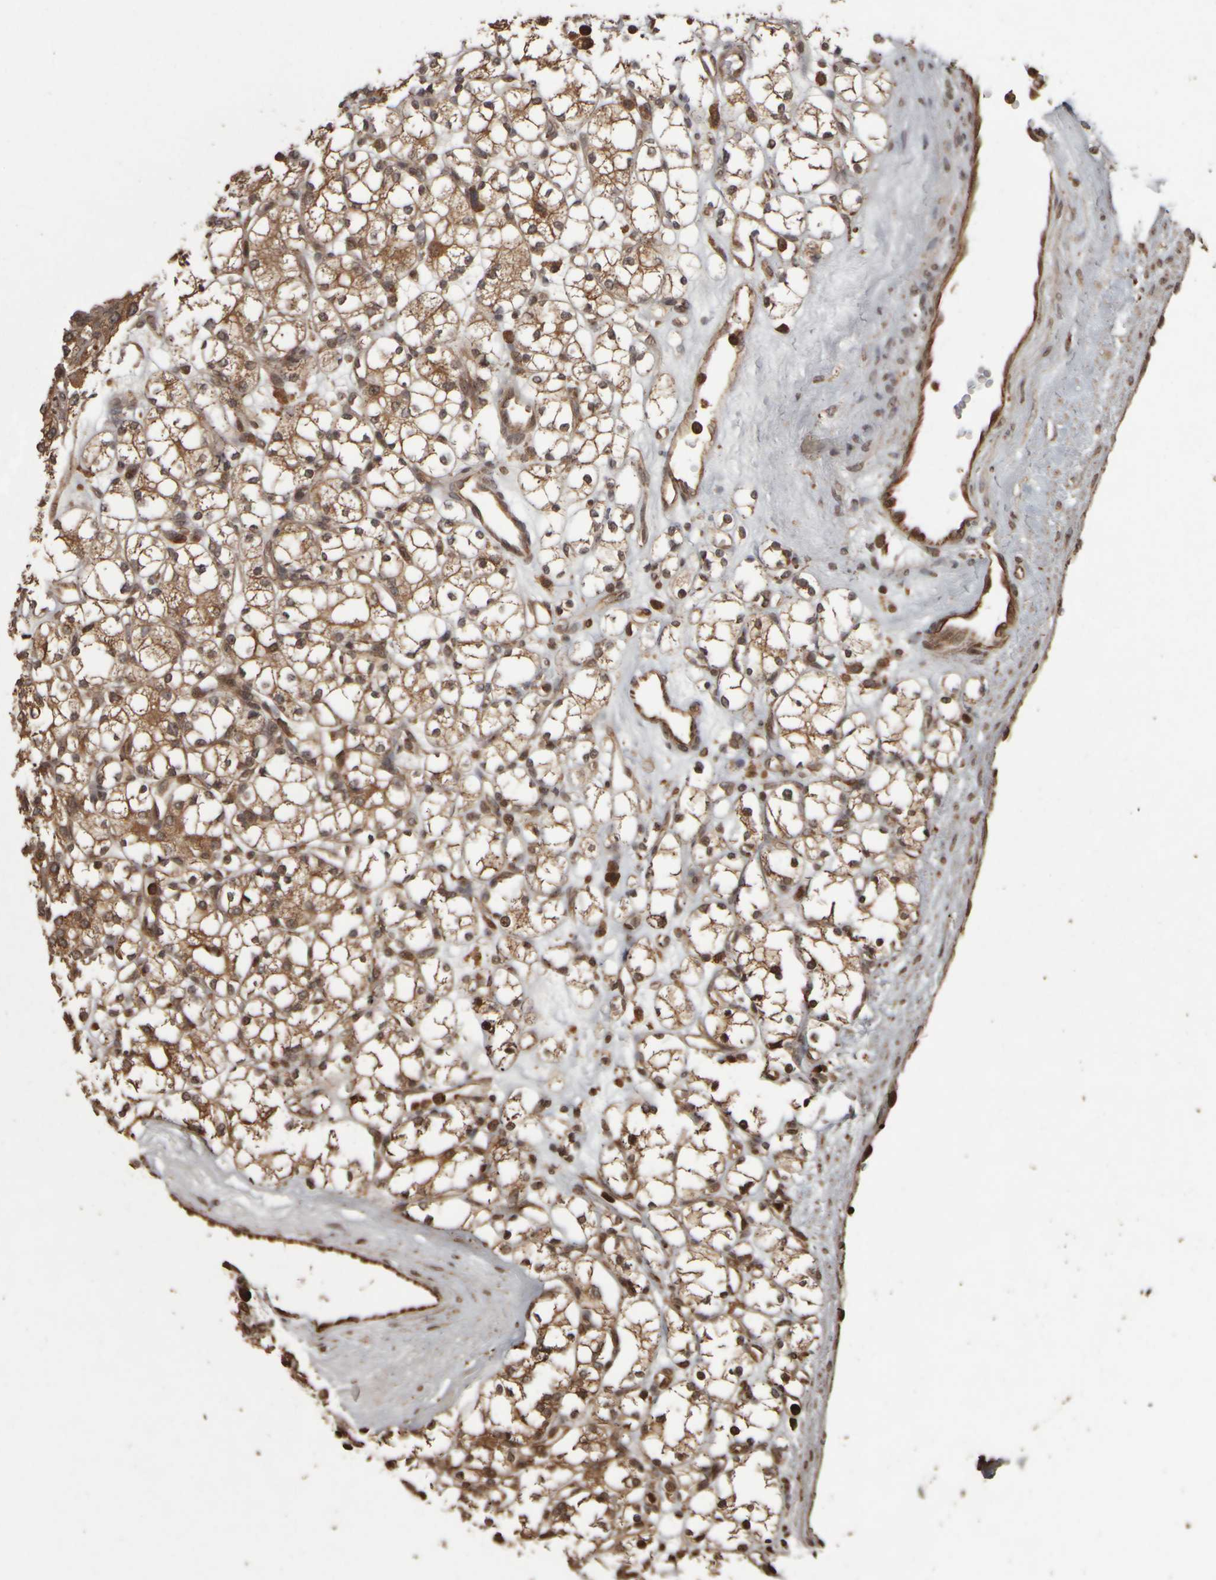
{"staining": {"intensity": "moderate", "quantity": ">75%", "location": "cytoplasmic/membranous"}, "tissue": "renal cancer", "cell_type": "Tumor cells", "image_type": "cancer", "snomed": [{"axis": "morphology", "description": "Adenocarcinoma, NOS"}, {"axis": "topography", "description": "Kidney"}], "caption": "Adenocarcinoma (renal) was stained to show a protein in brown. There is medium levels of moderate cytoplasmic/membranous positivity in approximately >75% of tumor cells.", "gene": "AGBL3", "patient": {"sex": "male", "age": 77}}